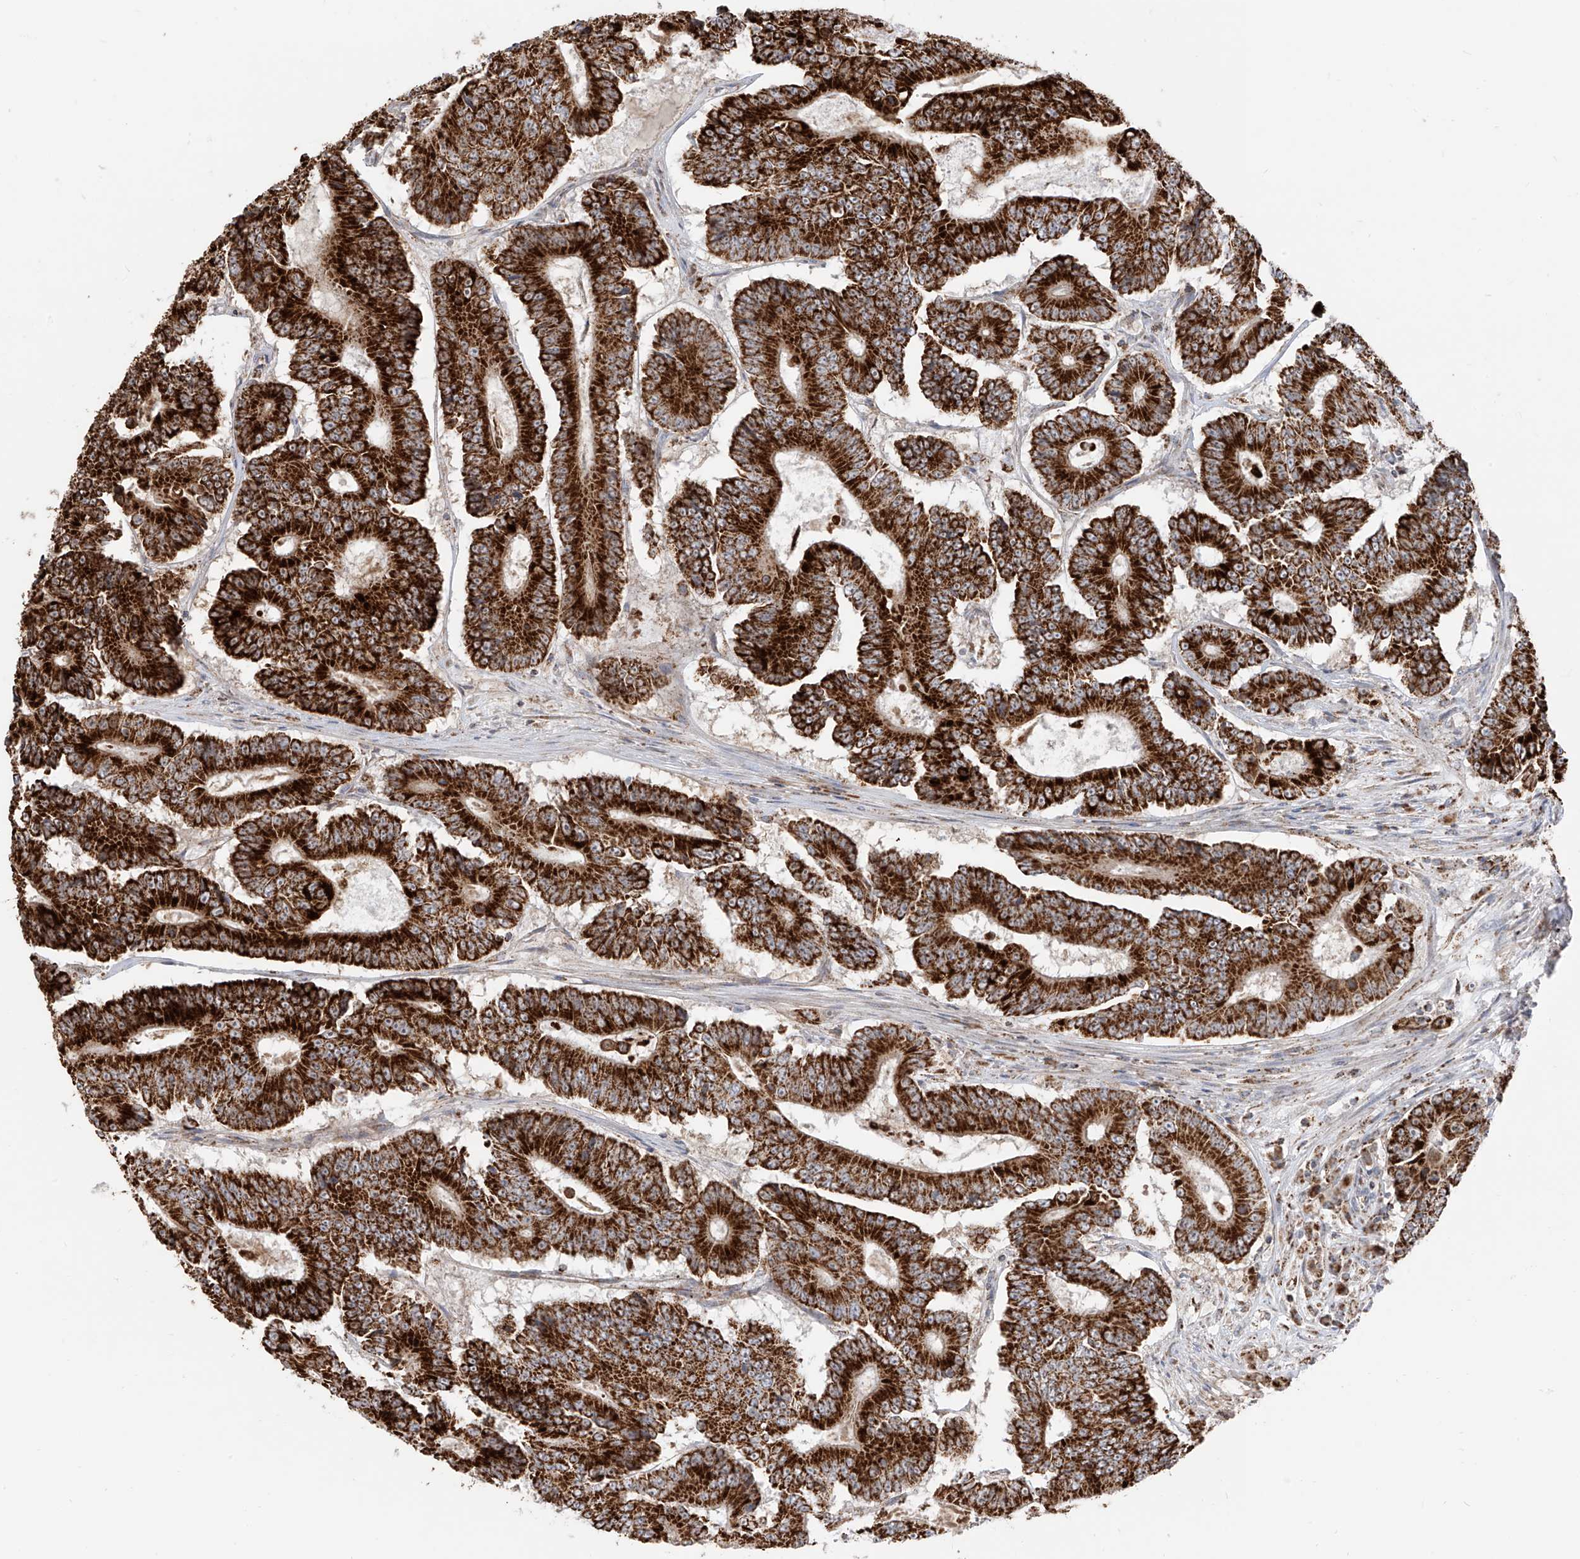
{"staining": {"intensity": "strong", "quantity": ">75%", "location": "cytoplasmic/membranous"}, "tissue": "colorectal cancer", "cell_type": "Tumor cells", "image_type": "cancer", "snomed": [{"axis": "morphology", "description": "Adenocarcinoma, NOS"}, {"axis": "topography", "description": "Colon"}], "caption": "Brown immunohistochemical staining in human colorectal cancer (adenocarcinoma) reveals strong cytoplasmic/membranous staining in approximately >75% of tumor cells.", "gene": "ETHE1", "patient": {"sex": "male", "age": 83}}